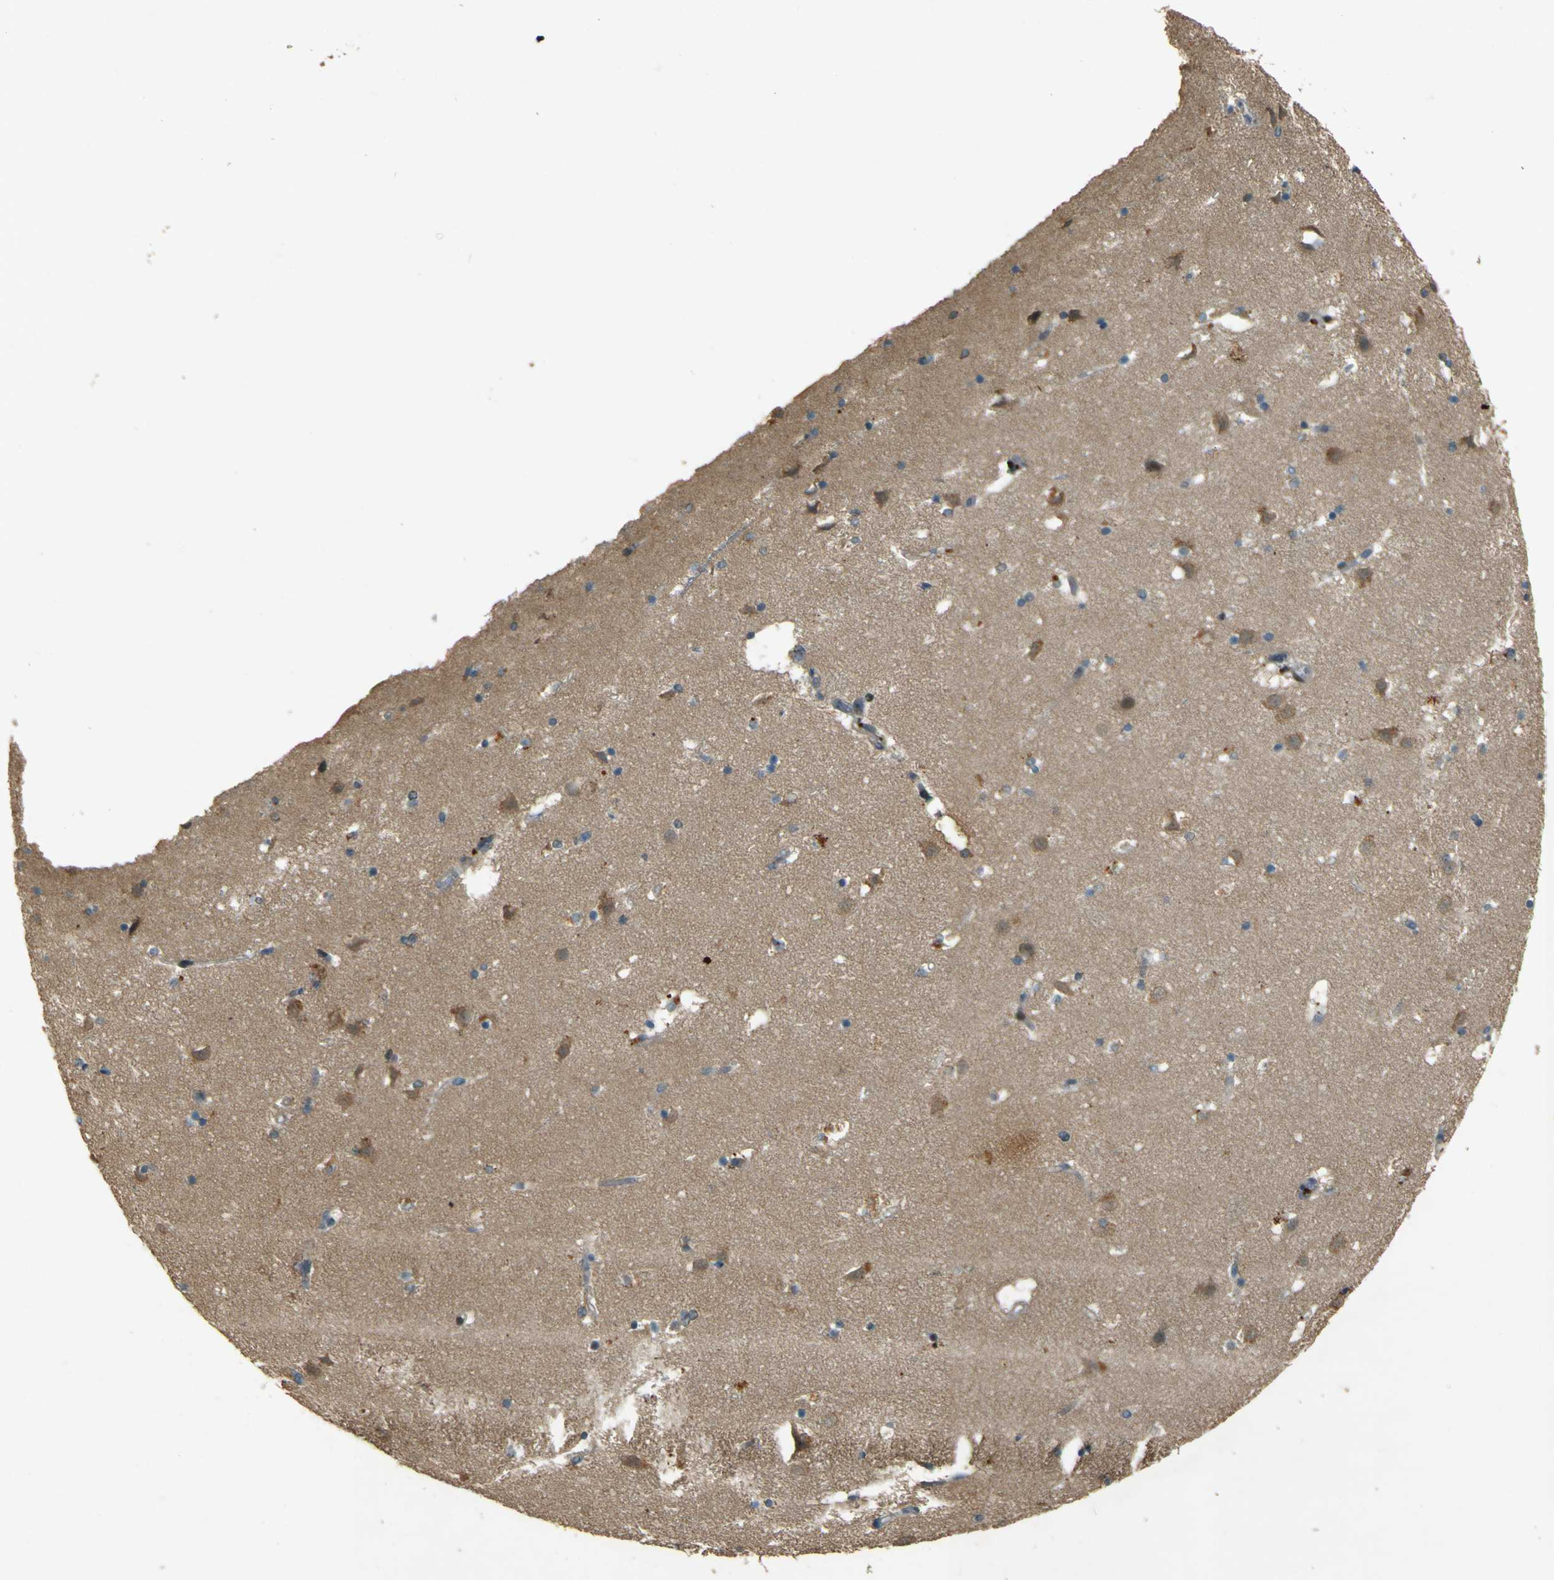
{"staining": {"intensity": "negative", "quantity": "none", "location": "none"}, "tissue": "caudate", "cell_type": "Glial cells", "image_type": "normal", "snomed": [{"axis": "morphology", "description": "Normal tissue, NOS"}, {"axis": "topography", "description": "Lateral ventricle wall"}], "caption": "An immunohistochemistry photomicrograph of benign caudate is shown. There is no staining in glial cells of caudate. (DAB IHC with hematoxylin counter stain).", "gene": "MPDZ", "patient": {"sex": "male", "age": 45}}